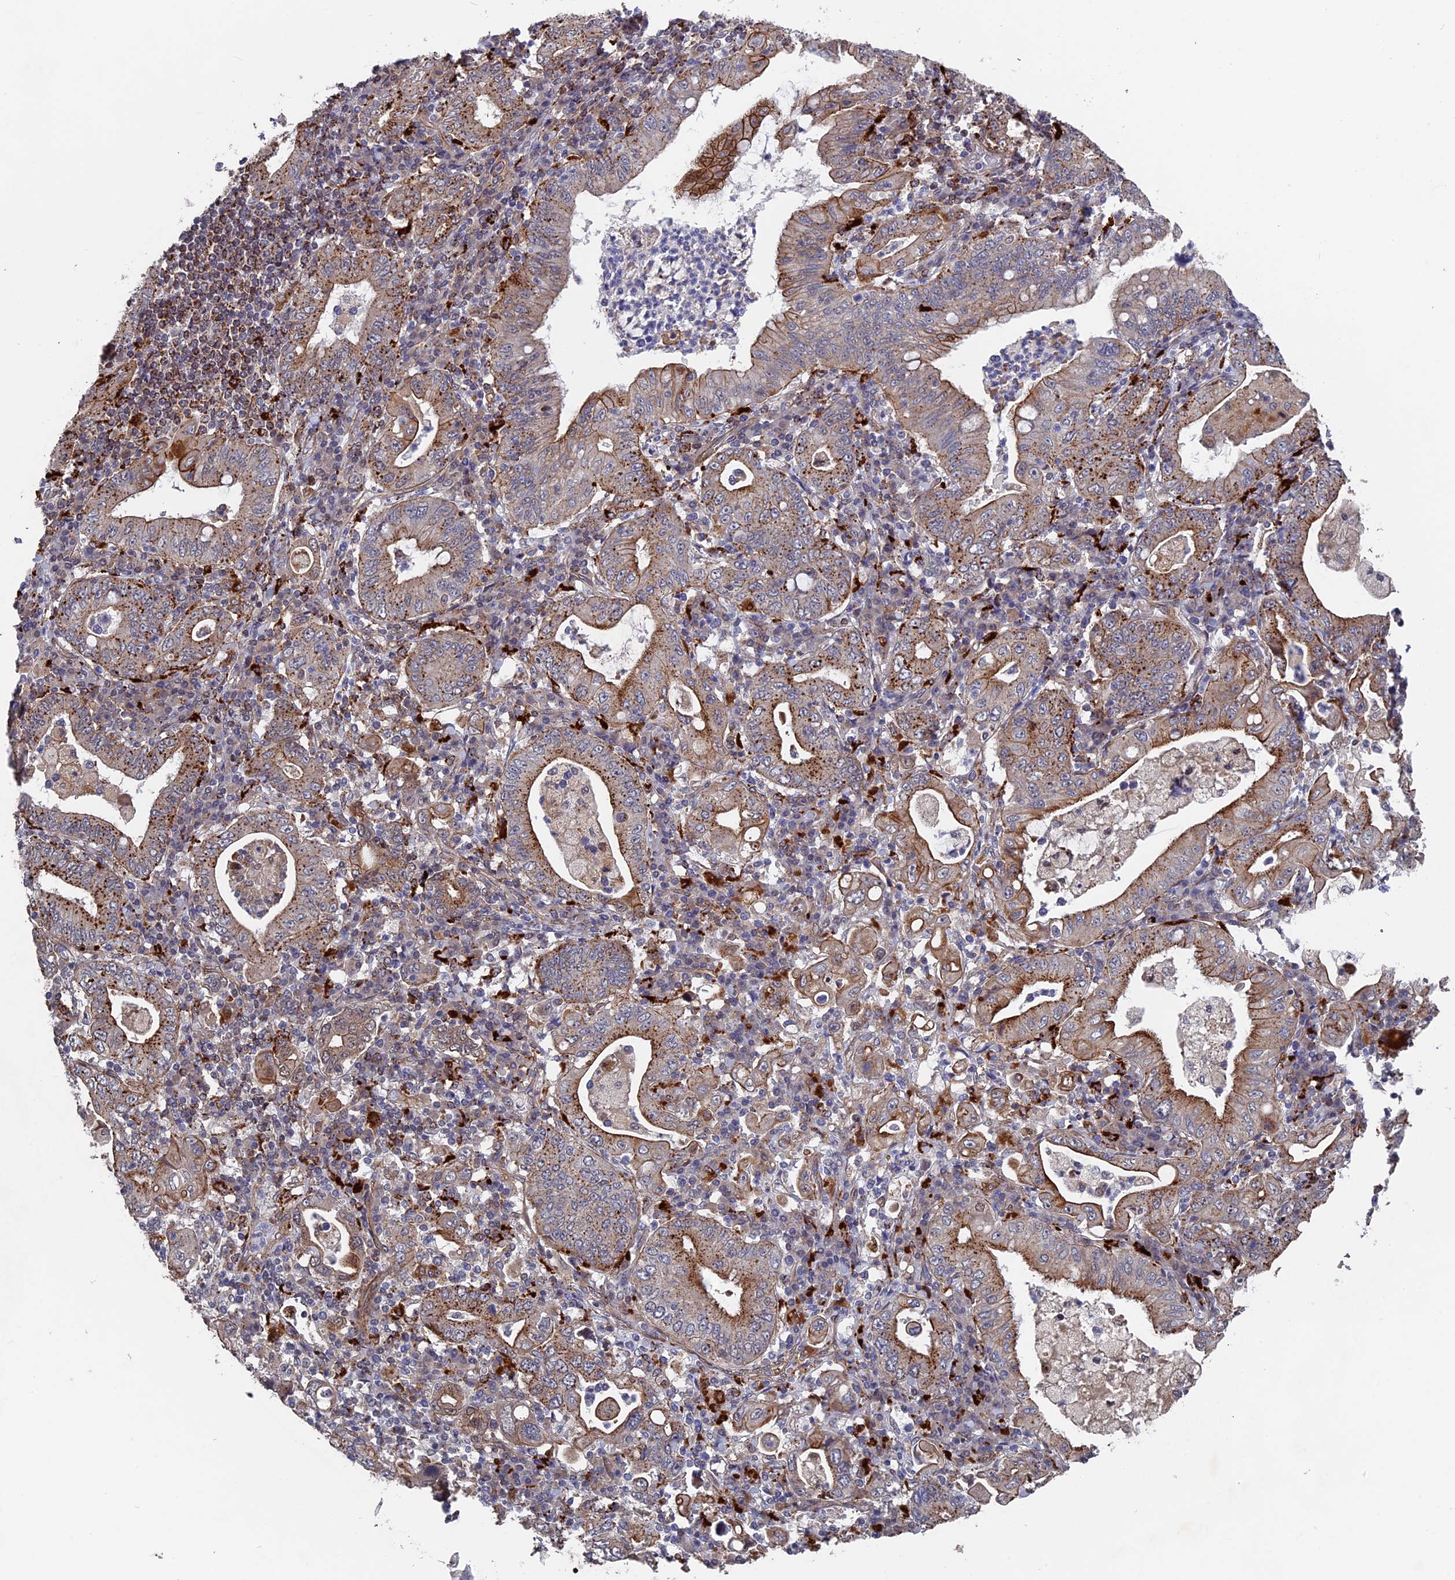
{"staining": {"intensity": "moderate", "quantity": "25%-75%", "location": "cytoplasmic/membranous"}, "tissue": "stomach cancer", "cell_type": "Tumor cells", "image_type": "cancer", "snomed": [{"axis": "morphology", "description": "Normal tissue, NOS"}, {"axis": "morphology", "description": "Adenocarcinoma, NOS"}, {"axis": "topography", "description": "Esophagus"}, {"axis": "topography", "description": "Stomach, upper"}, {"axis": "topography", "description": "Peripheral nerve tissue"}], "caption": "The photomicrograph demonstrates a brown stain indicating the presence of a protein in the cytoplasmic/membranous of tumor cells in stomach adenocarcinoma. The protein of interest is stained brown, and the nuclei are stained in blue (DAB IHC with brightfield microscopy, high magnification).", "gene": "NOSIP", "patient": {"sex": "male", "age": 62}}